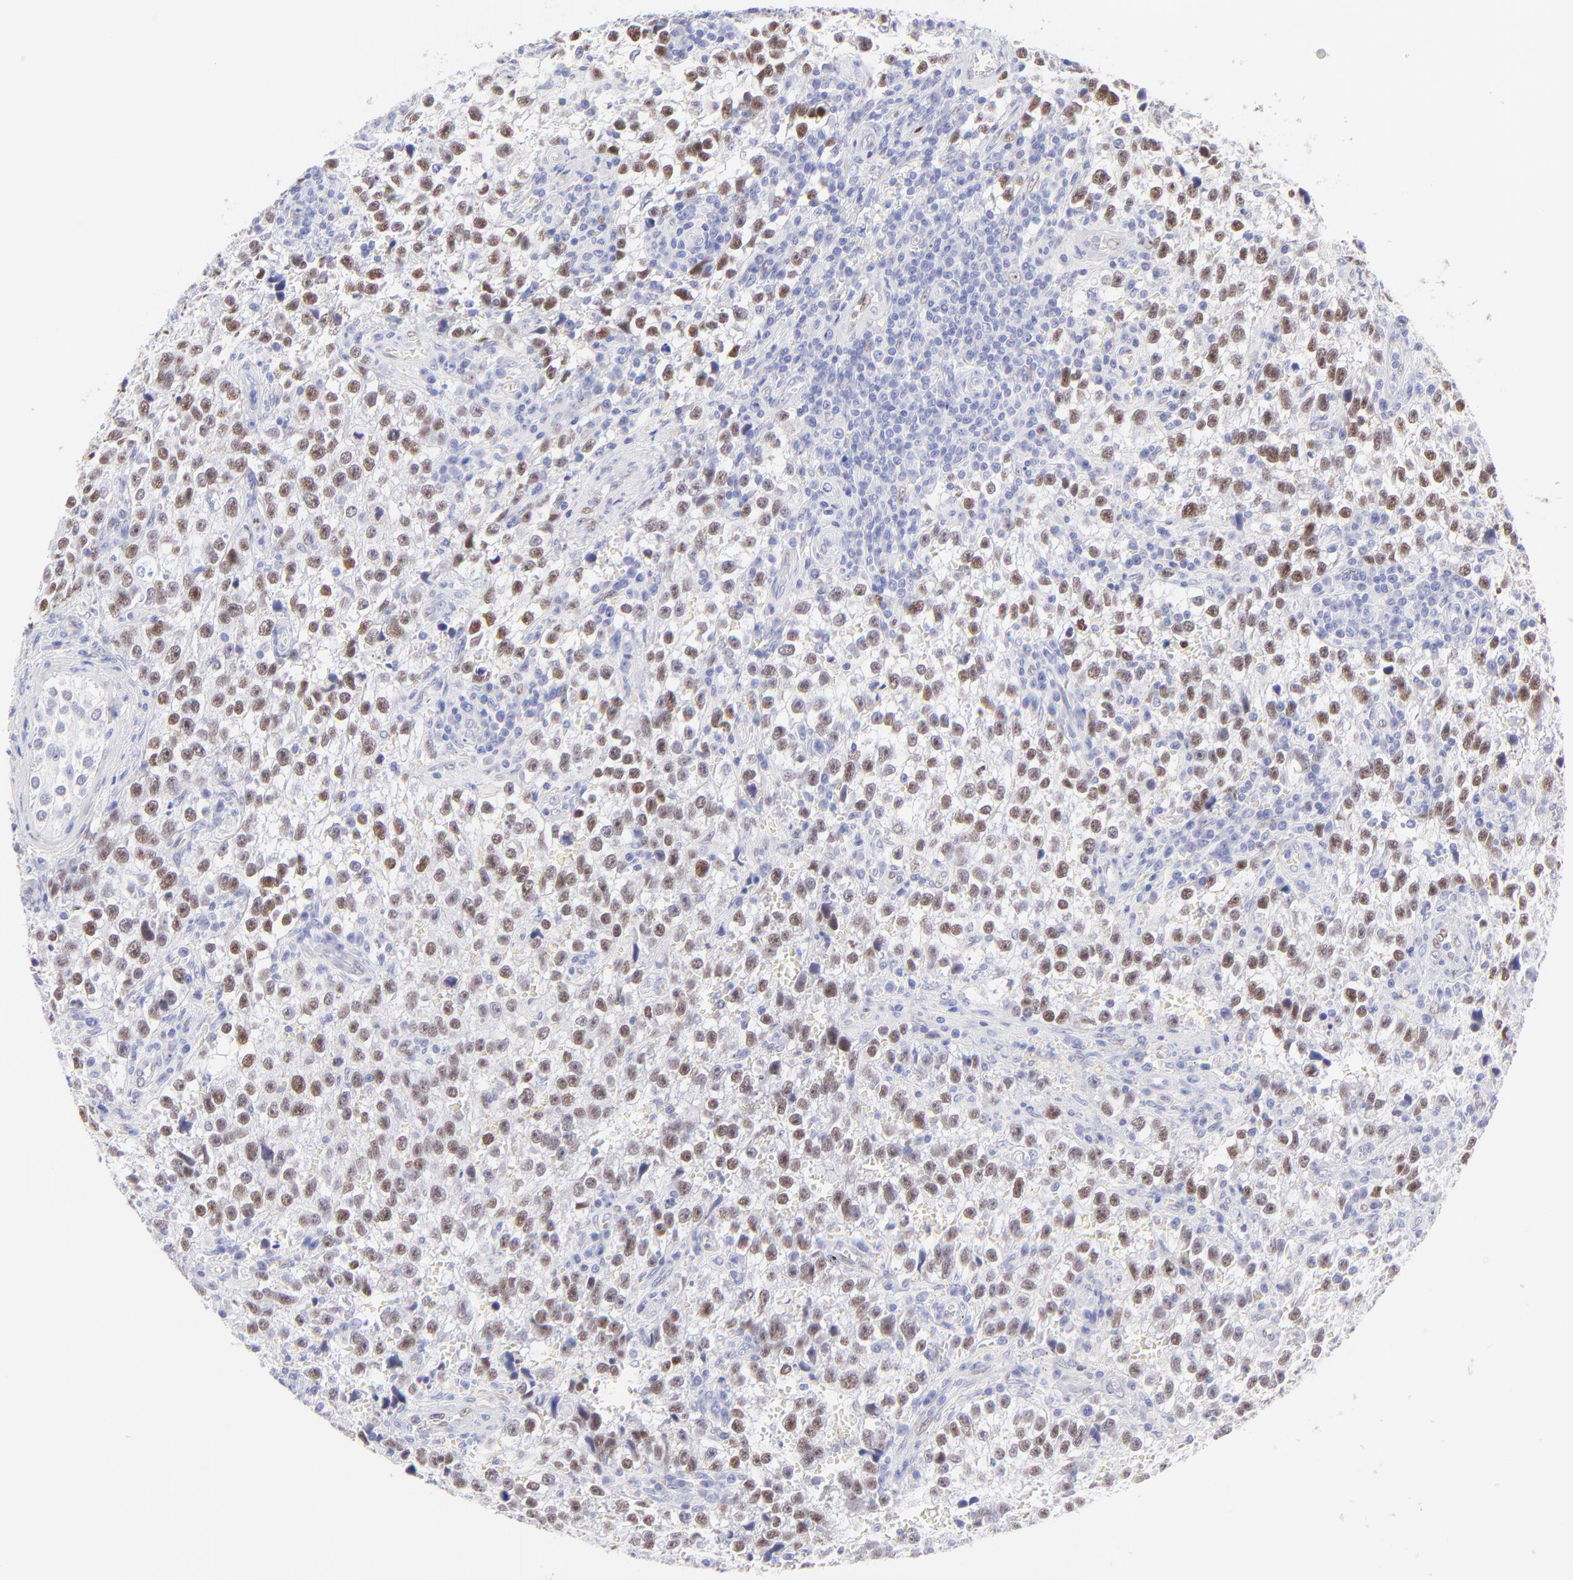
{"staining": {"intensity": "moderate", "quantity": "25%-75%", "location": "nuclear"}, "tissue": "testis cancer", "cell_type": "Tumor cells", "image_type": "cancer", "snomed": [{"axis": "morphology", "description": "Seminoma, NOS"}, {"axis": "topography", "description": "Testis"}], "caption": "This micrograph demonstrates immunohistochemistry (IHC) staining of human seminoma (testis), with medium moderate nuclear expression in about 25%-75% of tumor cells.", "gene": "KLF4", "patient": {"sex": "male", "age": 38}}